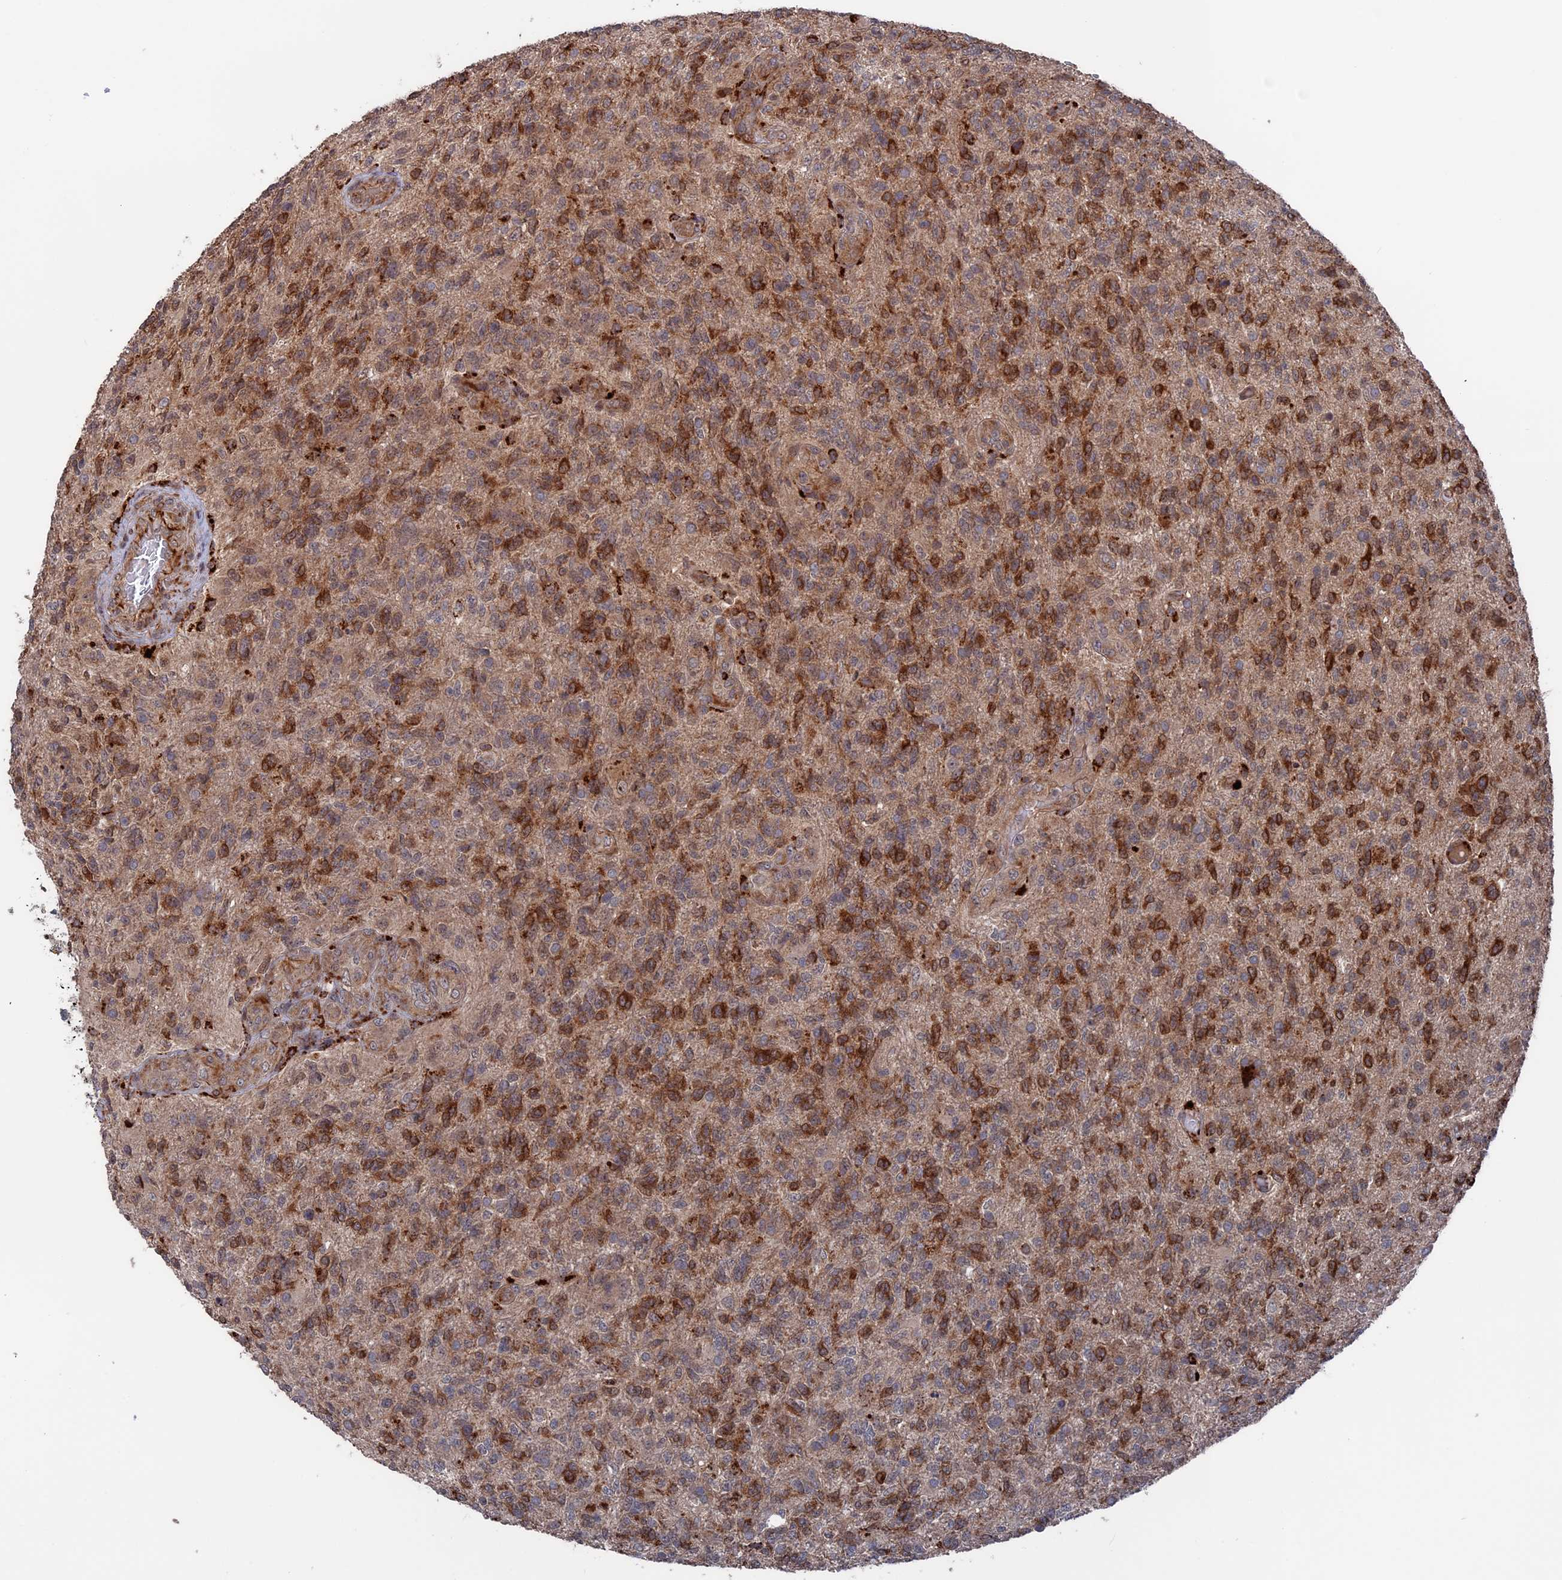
{"staining": {"intensity": "moderate", "quantity": "25%-75%", "location": "cytoplasmic/membranous"}, "tissue": "glioma", "cell_type": "Tumor cells", "image_type": "cancer", "snomed": [{"axis": "morphology", "description": "Glioma, malignant, High grade"}, {"axis": "topography", "description": "Brain"}], "caption": "Brown immunohistochemical staining in human glioma reveals moderate cytoplasmic/membranous positivity in about 25%-75% of tumor cells.", "gene": "PLA2G15", "patient": {"sex": "male", "age": 56}}